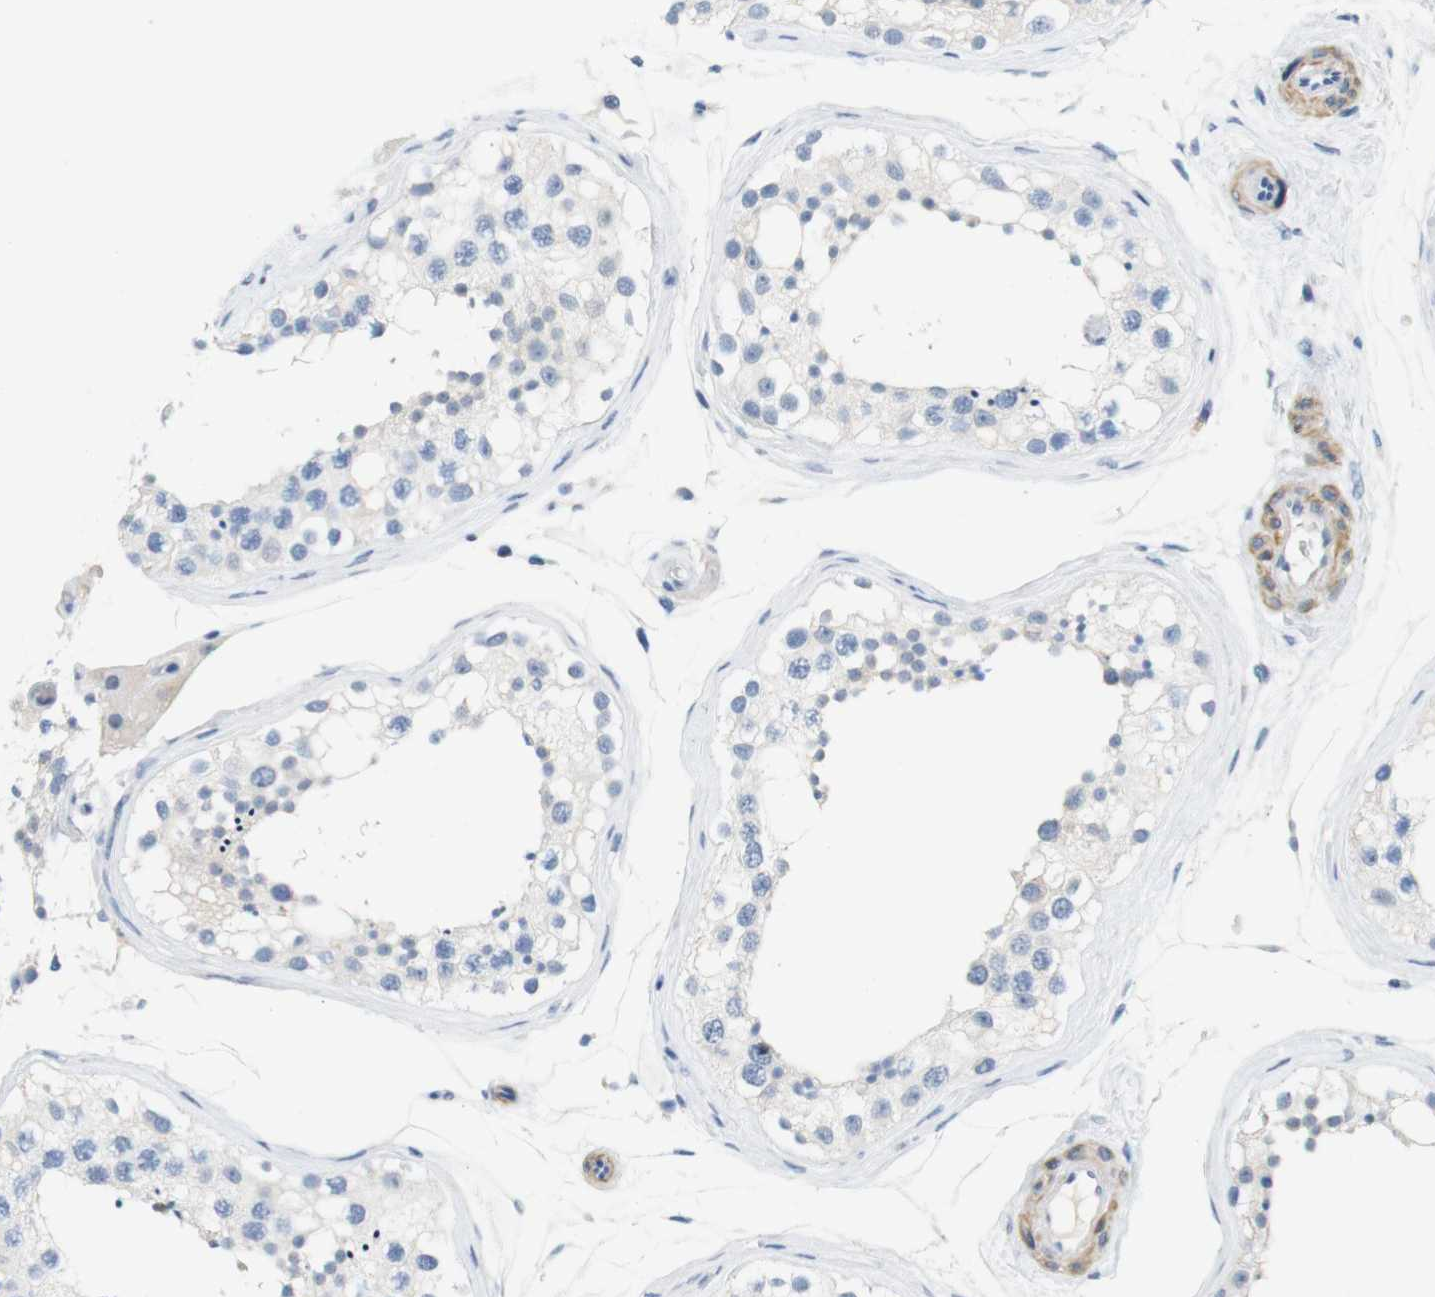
{"staining": {"intensity": "negative", "quantity": "none", "location": "none"}, "tissue": "testis", "cell_type": "Cells in seminiferous ducts", "image_type": "normal", "snomed": [{"axis": "morphology", "description": "Normal tissue, NOS"}, {"axis": "topography", "description": "Testis"}], "caption": "There is no significant positivity in cells in seminiferous ducts of testis. (DAB immunohistochemistry, high magnification).", "gene": "HRH2", "patient": {"sex": "male", "age": 68}}